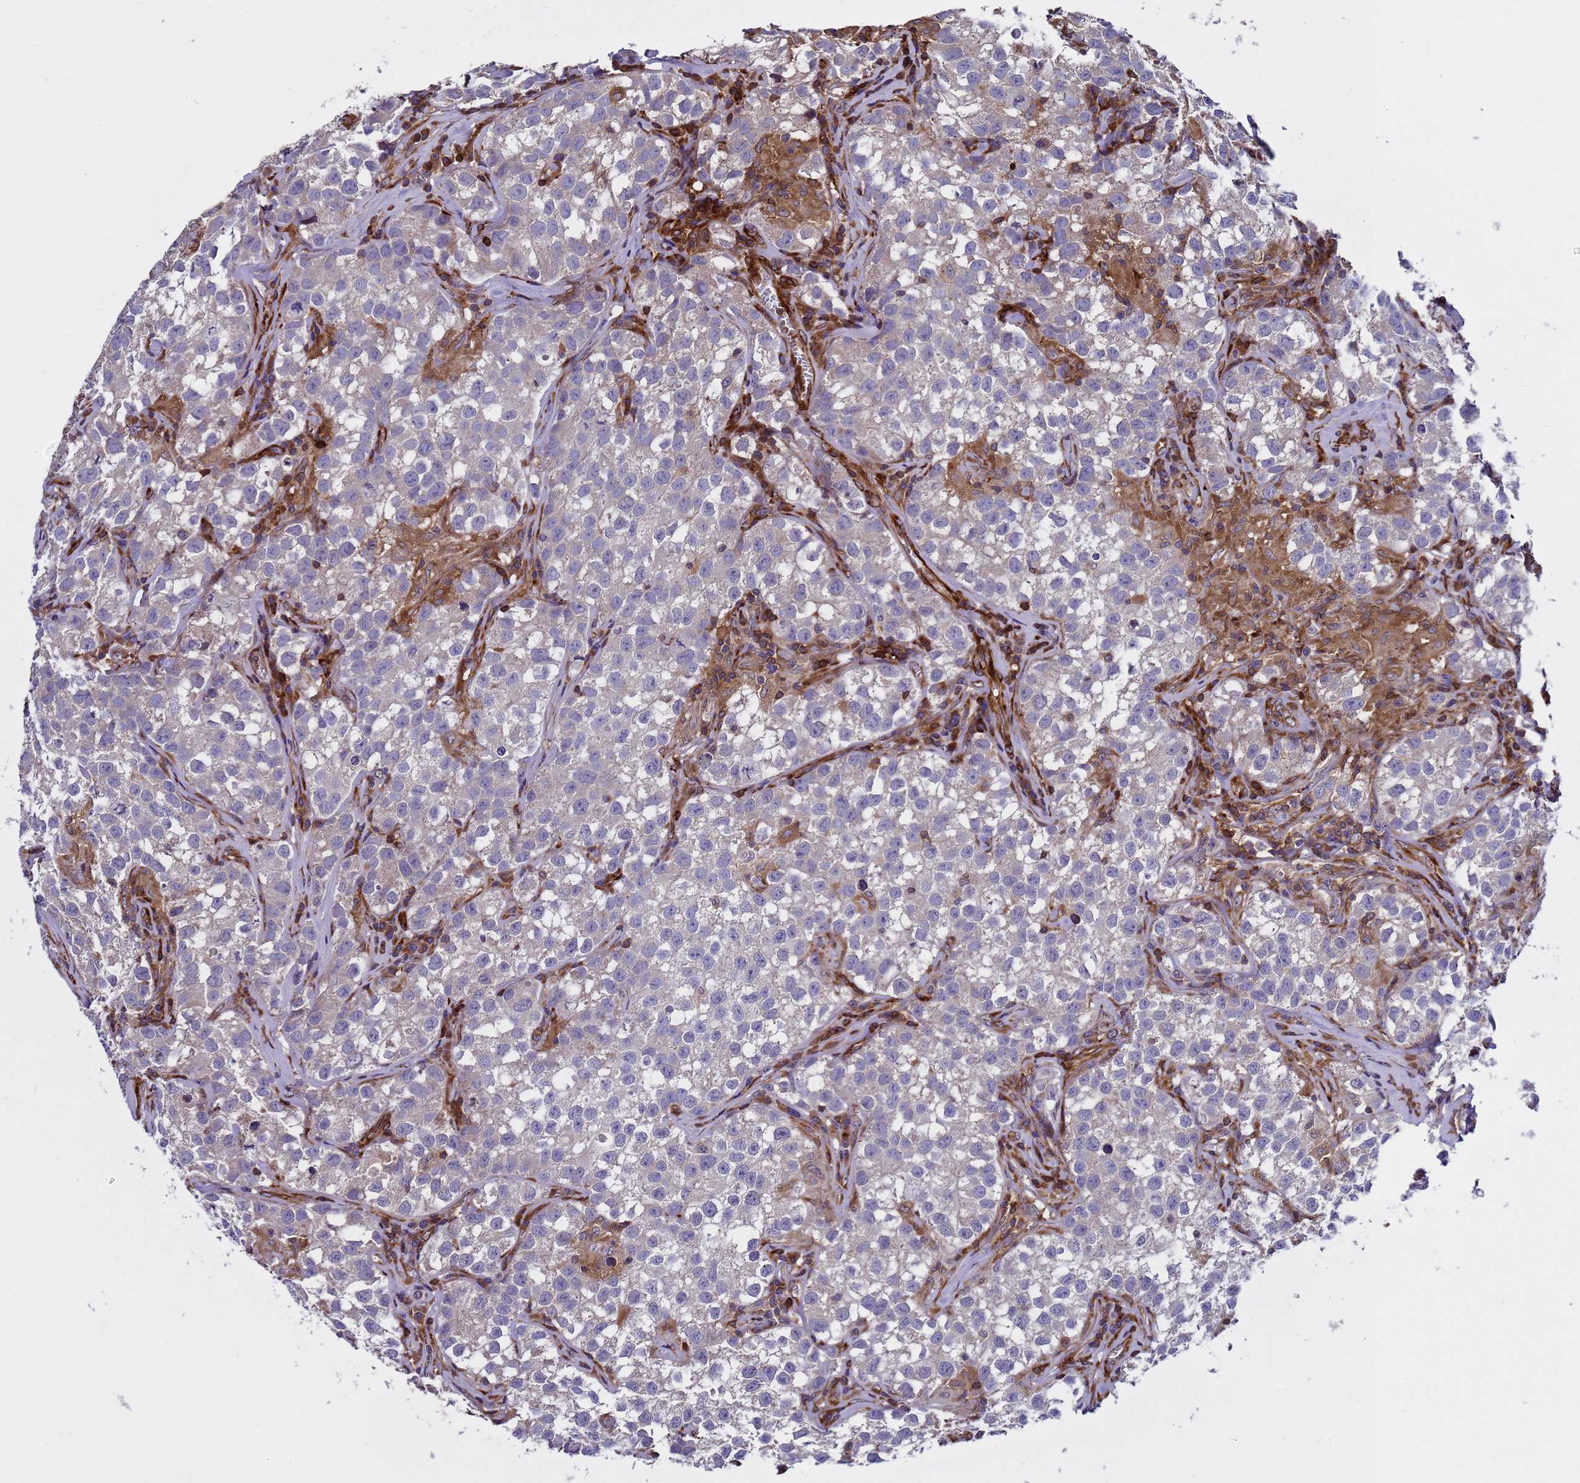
{"staining": {"intensity": "negative", "quantity": "none", "location": "none"}, "tissue": "testis cancer", "cell_type": "Tumor cells", "image_type": "cancer", "snomed": [{"axis": "morphology", "description": "Seminoma, NOS"}, {"axis": "morphology", "description": "Carcinoma, Embryonal, NOS"}, {"axis": "topography", "description": "Testis"}], "caption": "Tumor cells are negative for brown protein staining in testis cancer (embryonal carcinoma). (DAB (3,3'-diaminobenzidine) IHC with hematoxylin counter stain).", "gene": "MOCS1", "patient": {"sex": "male", "age": 43}}